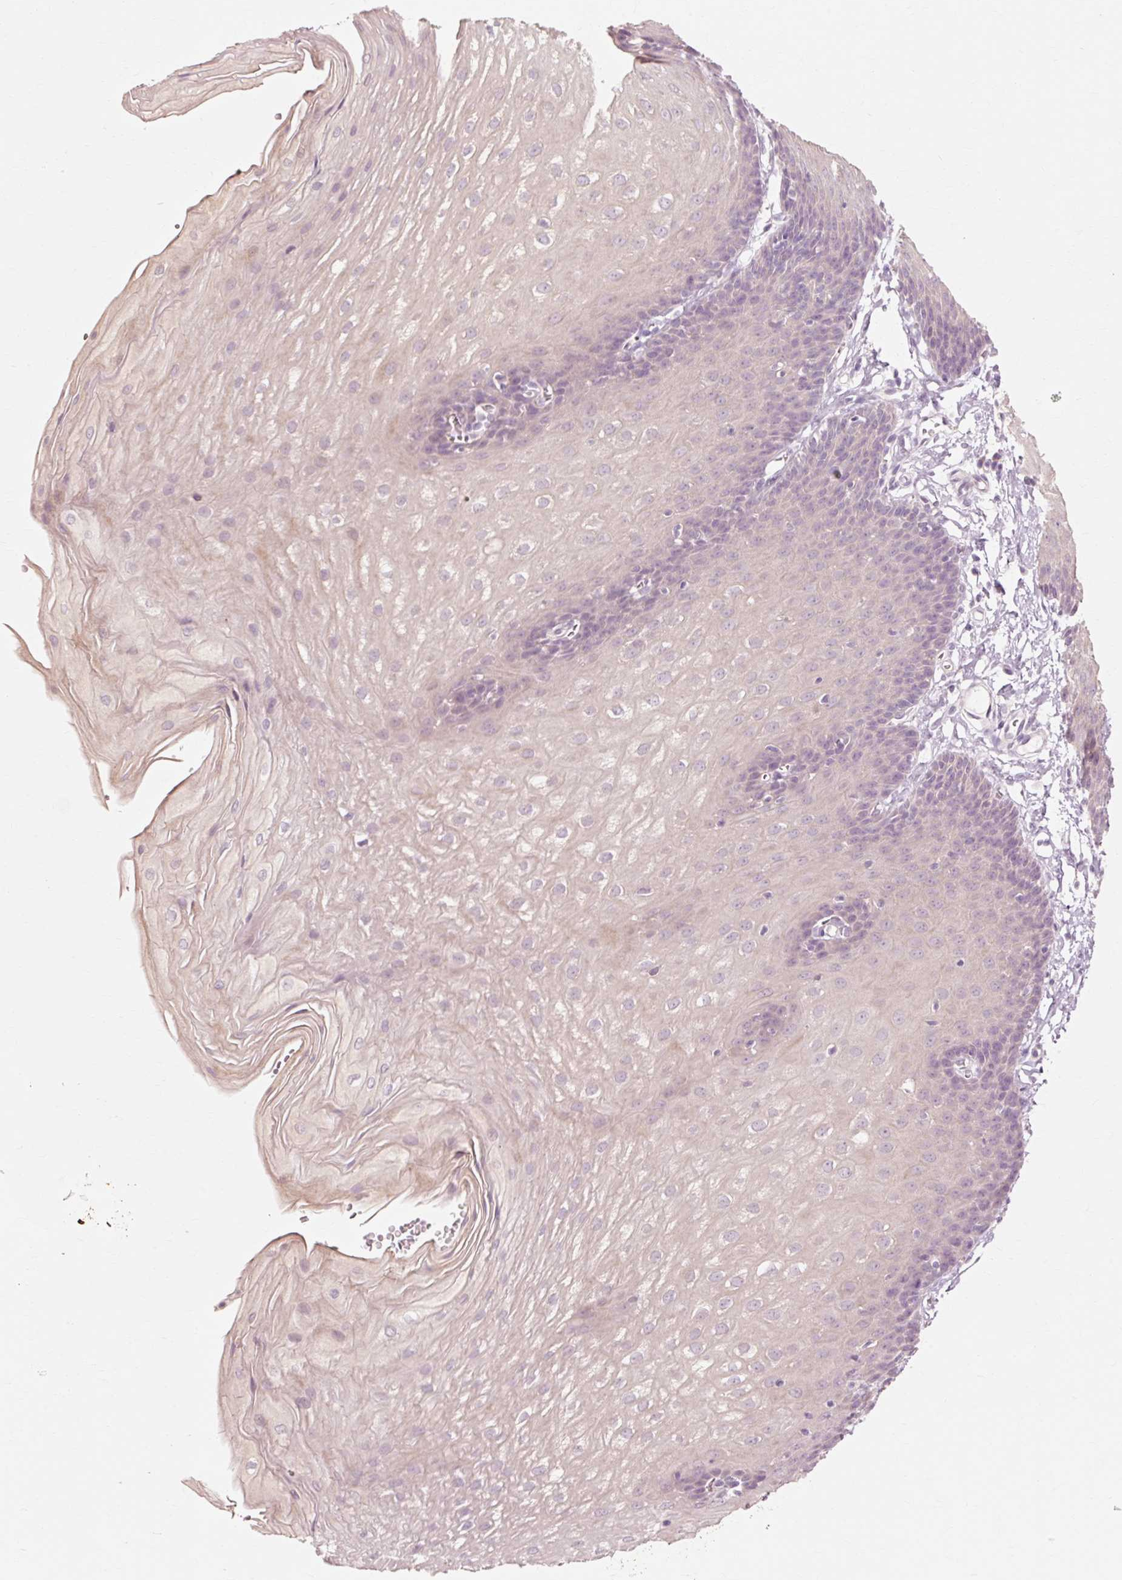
{"staining": {"intensity": "negative", "quantity": "none", "location": "none"}, "tissue": "esophagus", "cell_type": "Squamous epithelial cells", "image_type": "normal", "snomed": [{"axis": "morphology", "description": "Normal tissue, NOS"}, {"axis": "topography", "description": "Esophagus"}], "caption": "This is an IHC photomicrograph of unremarkable human esophagus. There is no staining in squamous epithelial cells.", "gene": "TRIM73", "patient": {"sex": "male", "age": 70}}